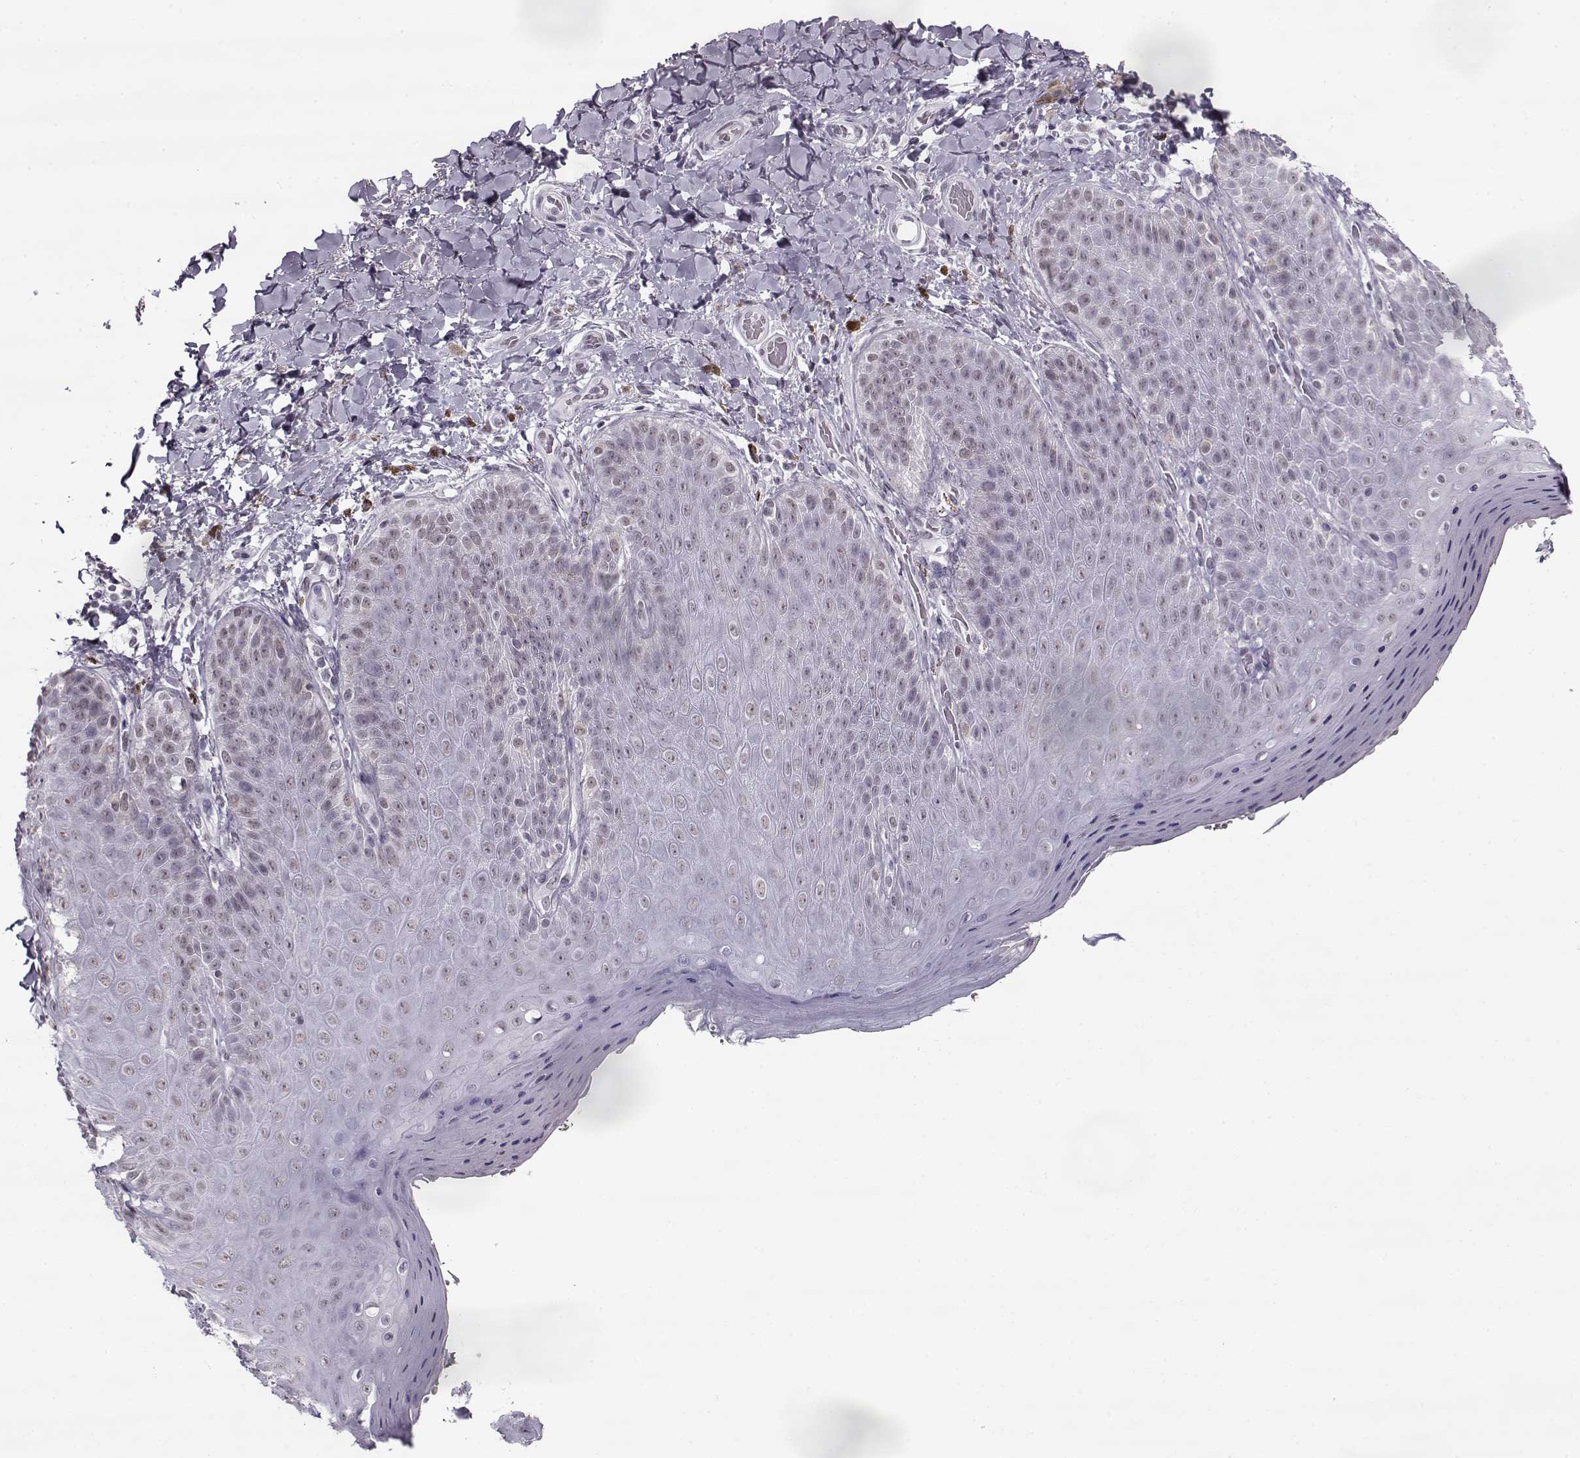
{"staining": {"intensity": "negative", "quantity": "none", "location": "none"}, "tissue": "skin", "cell_type": "Epidermal cells", "image_type": "normal", "snomed": [{"axis": "morphology", "description": "Normal tissue, NOS"}, {"axis": "topography", "description": "Anal"}], "caption": "The immunohistochemistry (IHC) histopathology image has no significant staining in epidermal cells of skin. The staining was performed using DAB to visualize the protein expression in brown, while the nuclei were stained in blue with hematoxylin (Magnification: 20x).", "gene": "PRMT8", "patient": {"sex": "male", "age": 53}}